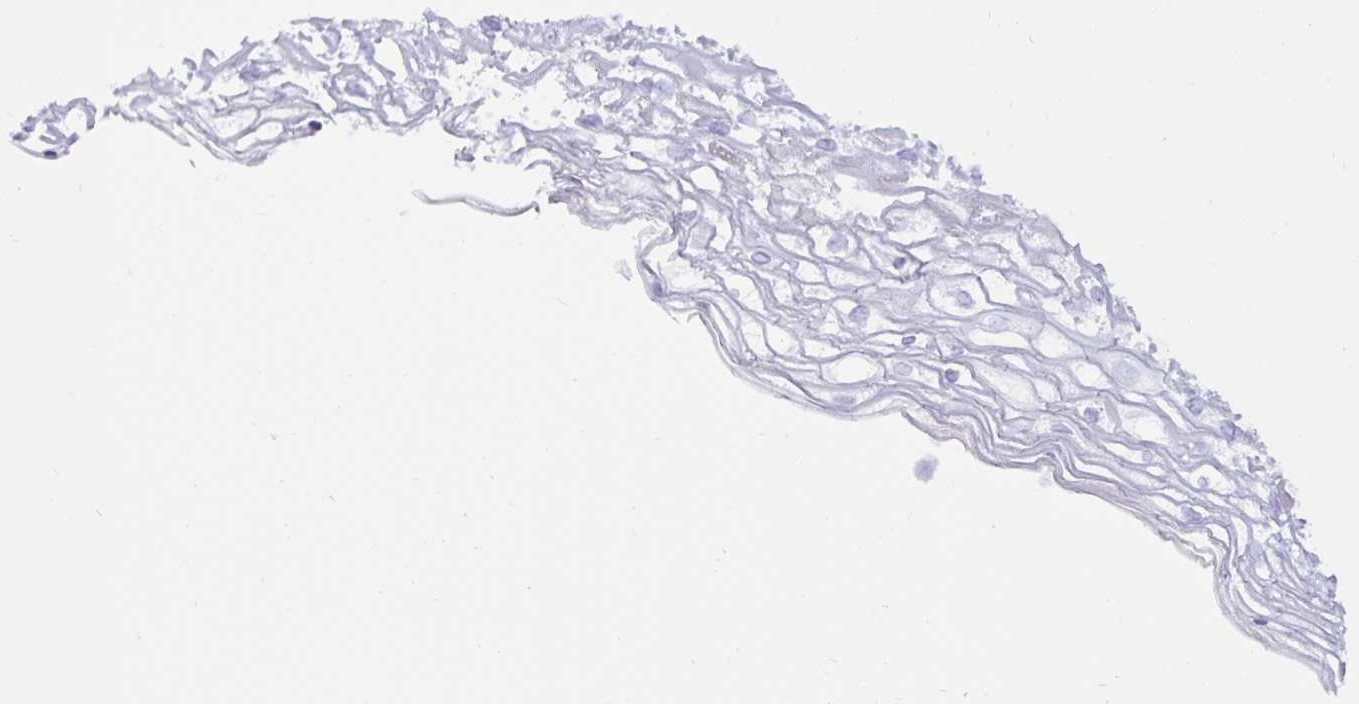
{"staining": {"intensity": "negative", "quantity": "none", "location": "none"}, "tissue": "cervix", "cell_type": "Glandular cells", "image_type": "normal", "snomed": [{"axis": "morphology", "description": "Normal tissue, NOS"}, {"axis": "topography", "description": "Cervix"}], "caption": "DAB (3,3'-diaminobenzidine) immunohistochemical staining of unremarkable human cervix exhibits no significant expression in glandular cells.", "gene": "SPAG4", "patient": {"sex": "female", "age": 36}}